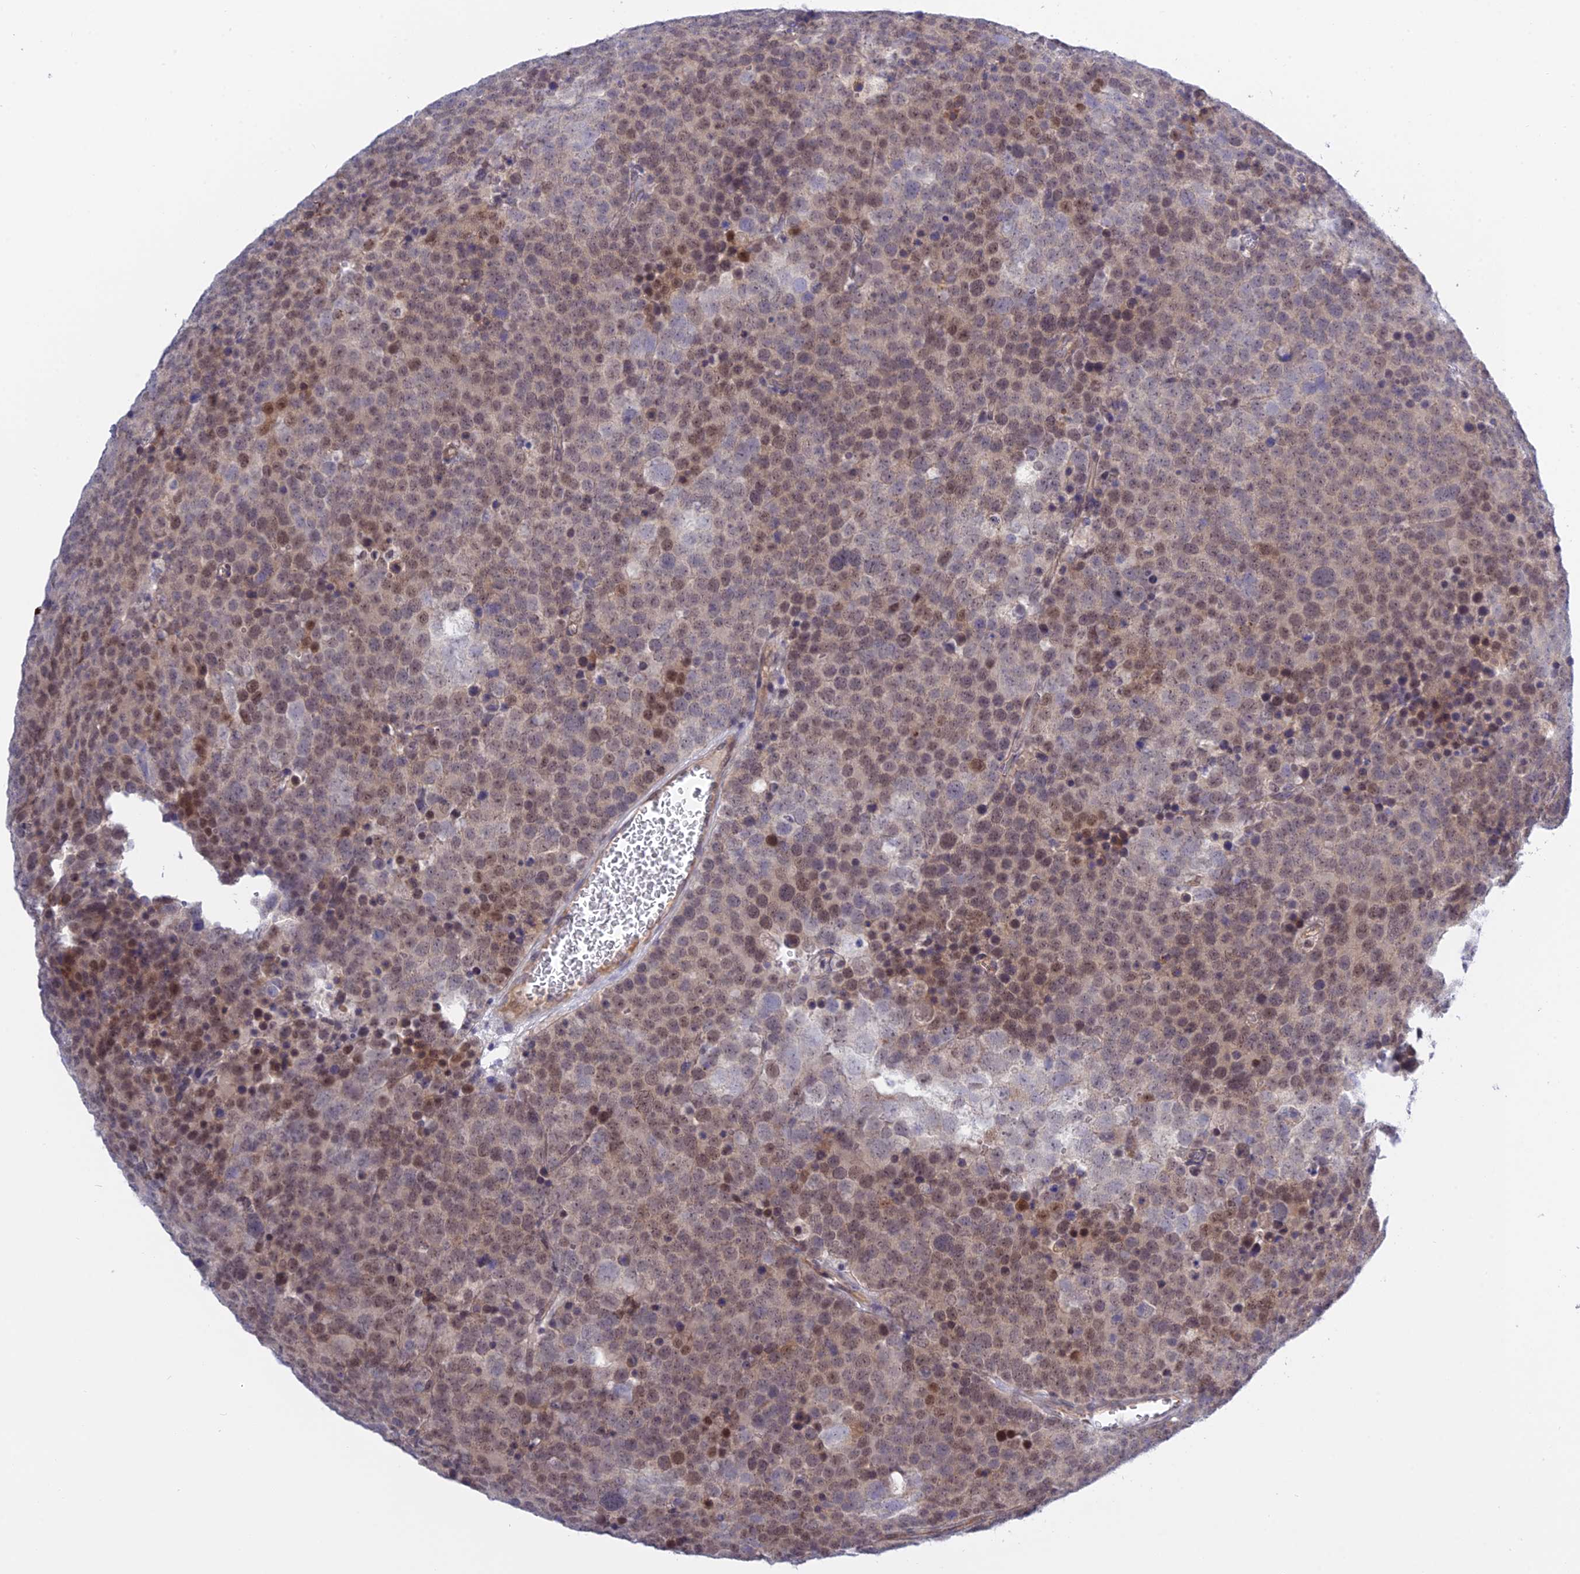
{"staining": {"intensity": "moderate", "quantity": "25%-75%", "location": "nuclear"}, "tissue": "testis cancer", "cell_type": "Tumor cells", "image_type": "cancer", "snomed": [{"axis": "morphology", "description": "Seminoma, NOS"}, {"axis": "topography", "description": "Testis"}], "caption": "IHC image of seminoma (testis) stained for a protein (brown), which displays medium levels of moderate nuclear positivity in about 25%-75% of tumor cells.", "gene": "TCEA1", "patient": {"sex": "male", "age": 71}}